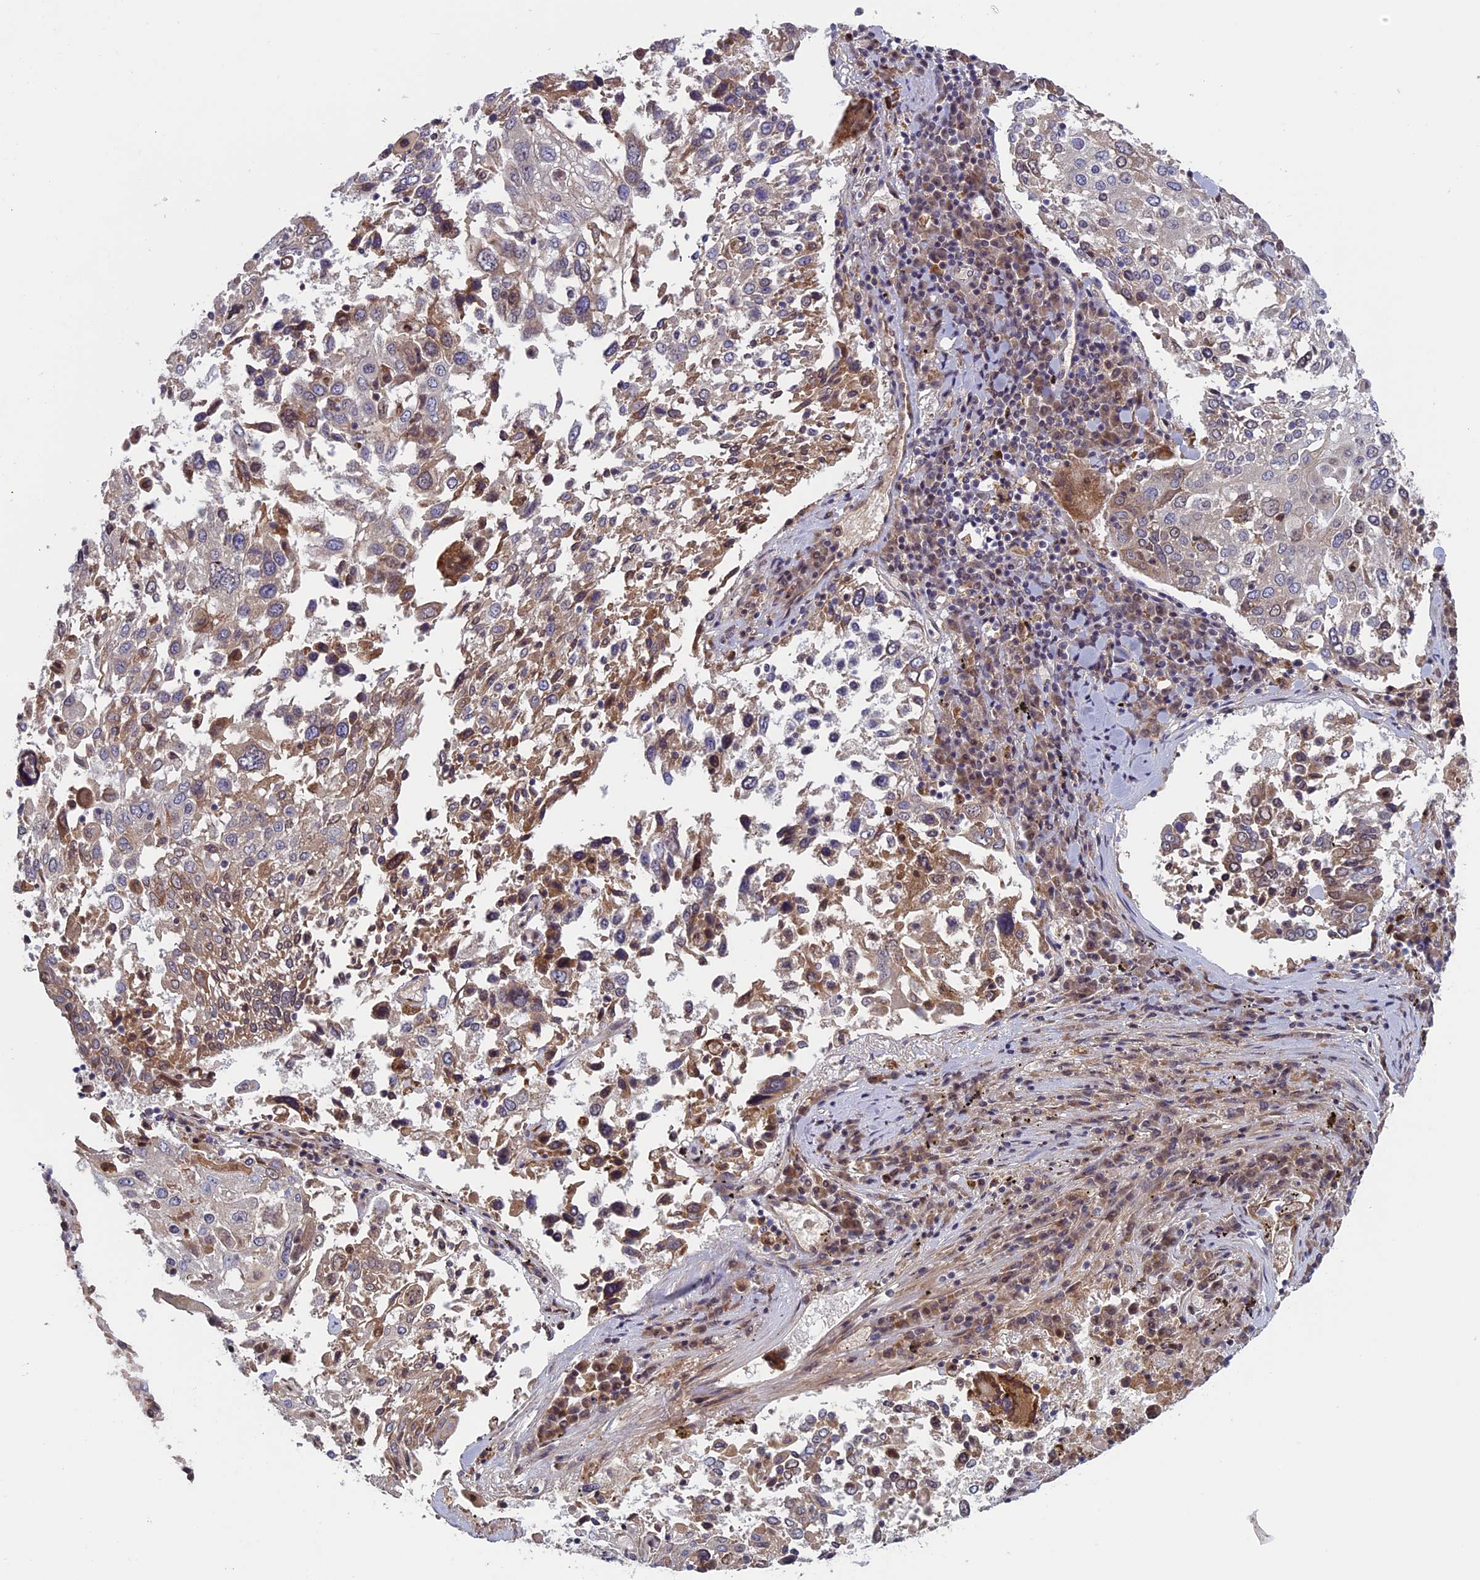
{"staining": {"intensity": "weak", "quantity": "<25%", "location": "cytoplasmic/membranous"}, "tissue": "lung cancer", "cell_type": "Tumor cells", "image_type": "cancer", "snomed": [{"axis": "morphology", "description": "Squamous cell carcinoma, NOS"}, {"axis": "topography", "description": "Lung"}], "caption": "The image exhibits no significant positivity in tumor cells of squamous cell carcinoma (lung).", "gene": "FADS1", "patient": {"sex": "male", "age": 65}}